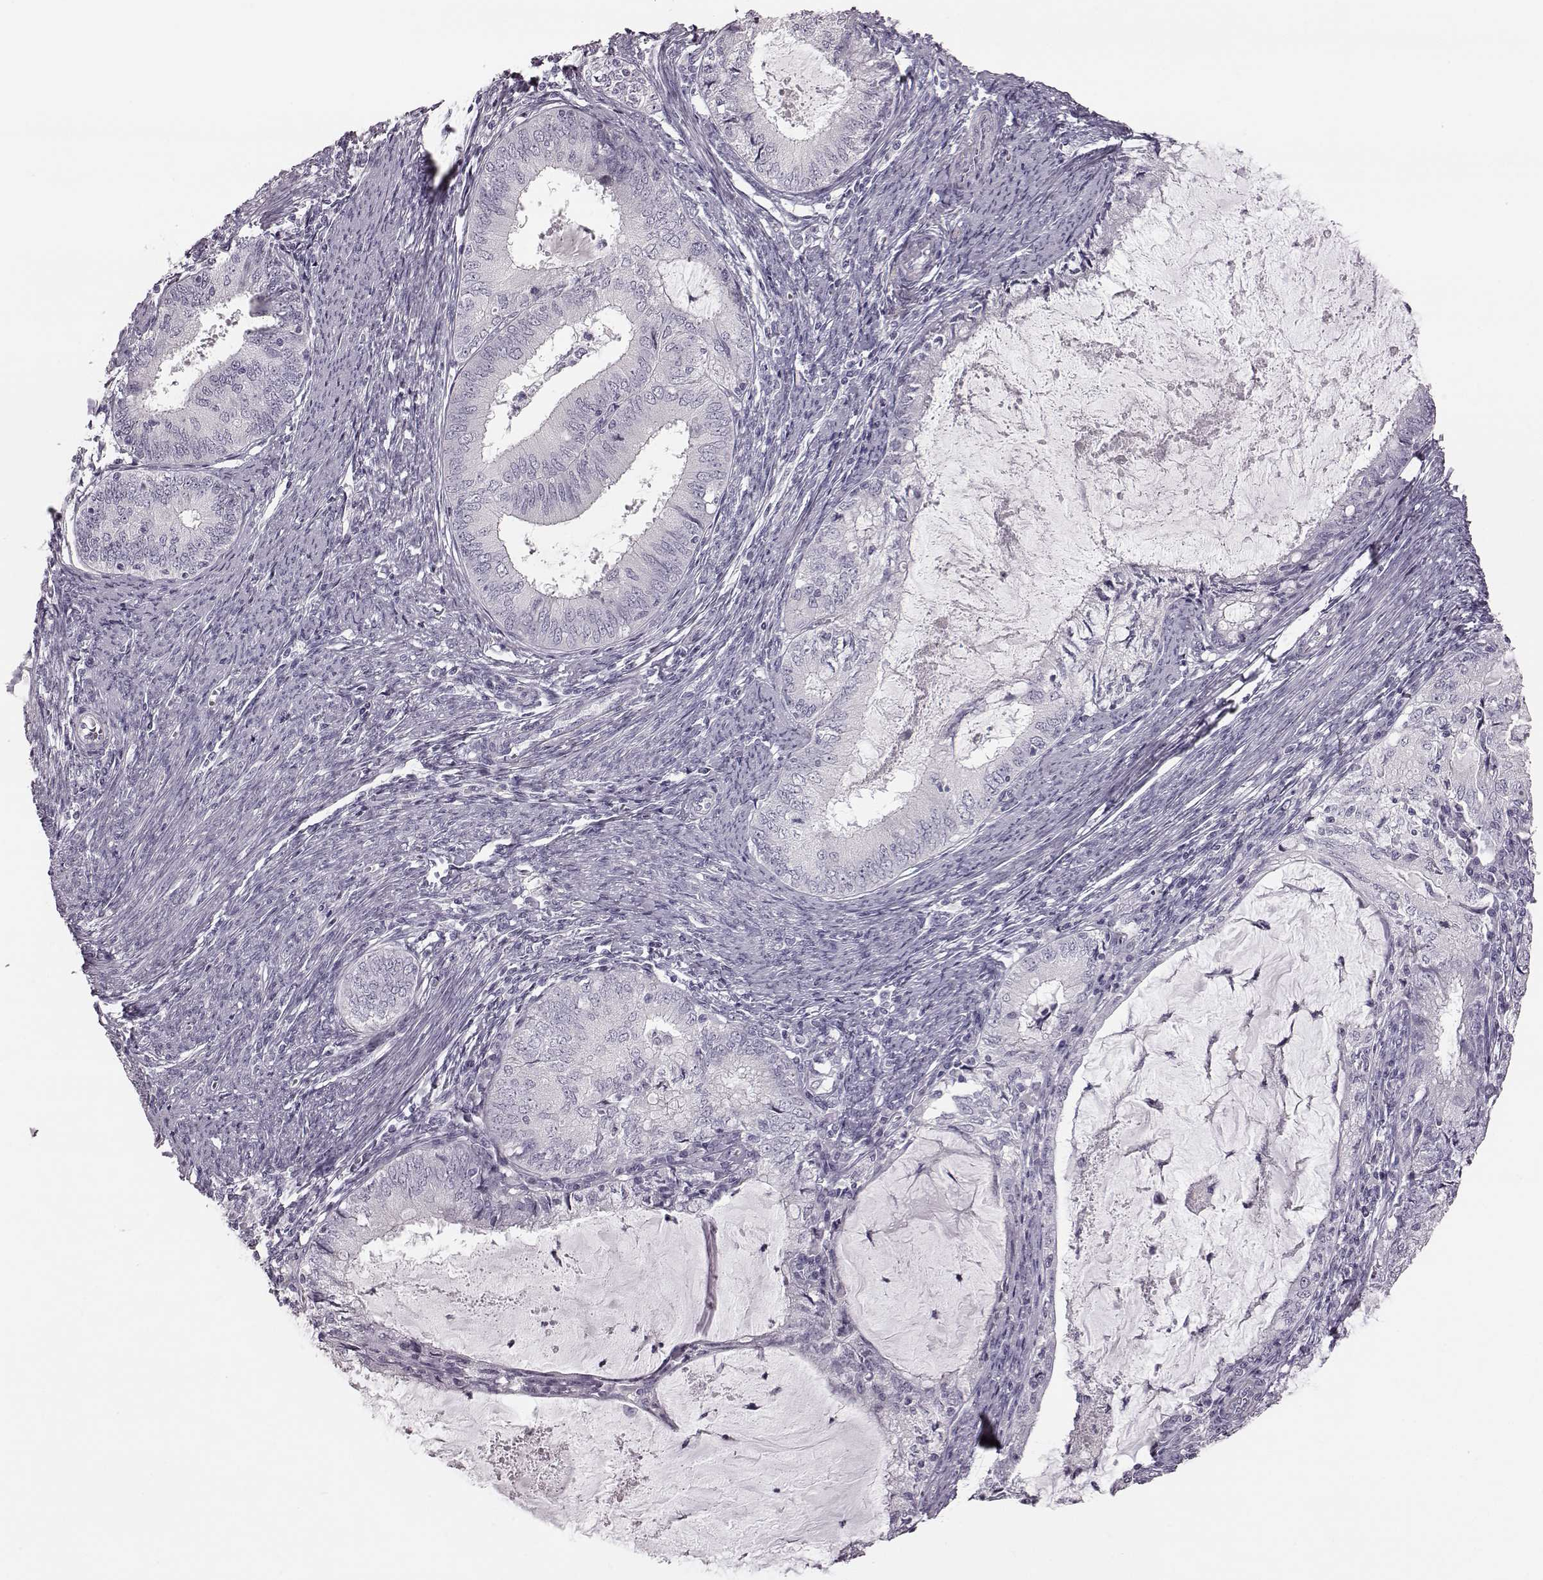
{"staining": {"intensity": "negative", "quantity": "none", "location": "none"}, "tissue": "endometrial cancer", "cell_type": "Tumor cells", "image_type": "cancer", "snomed": [{"axis": "morphology", "description": "Adenocarcinoma, NOS"}, {"axis": "topography", "description": "Endometrium"}], "caption": "Immunohistochemical staining of endometrial cancer (adenocarcinoma) exhibits no significant staining in tumor cells. (DAB IHC, high magnification).", "gene": "ZNF433", "patient": {"sex": "female", "age": 57}}